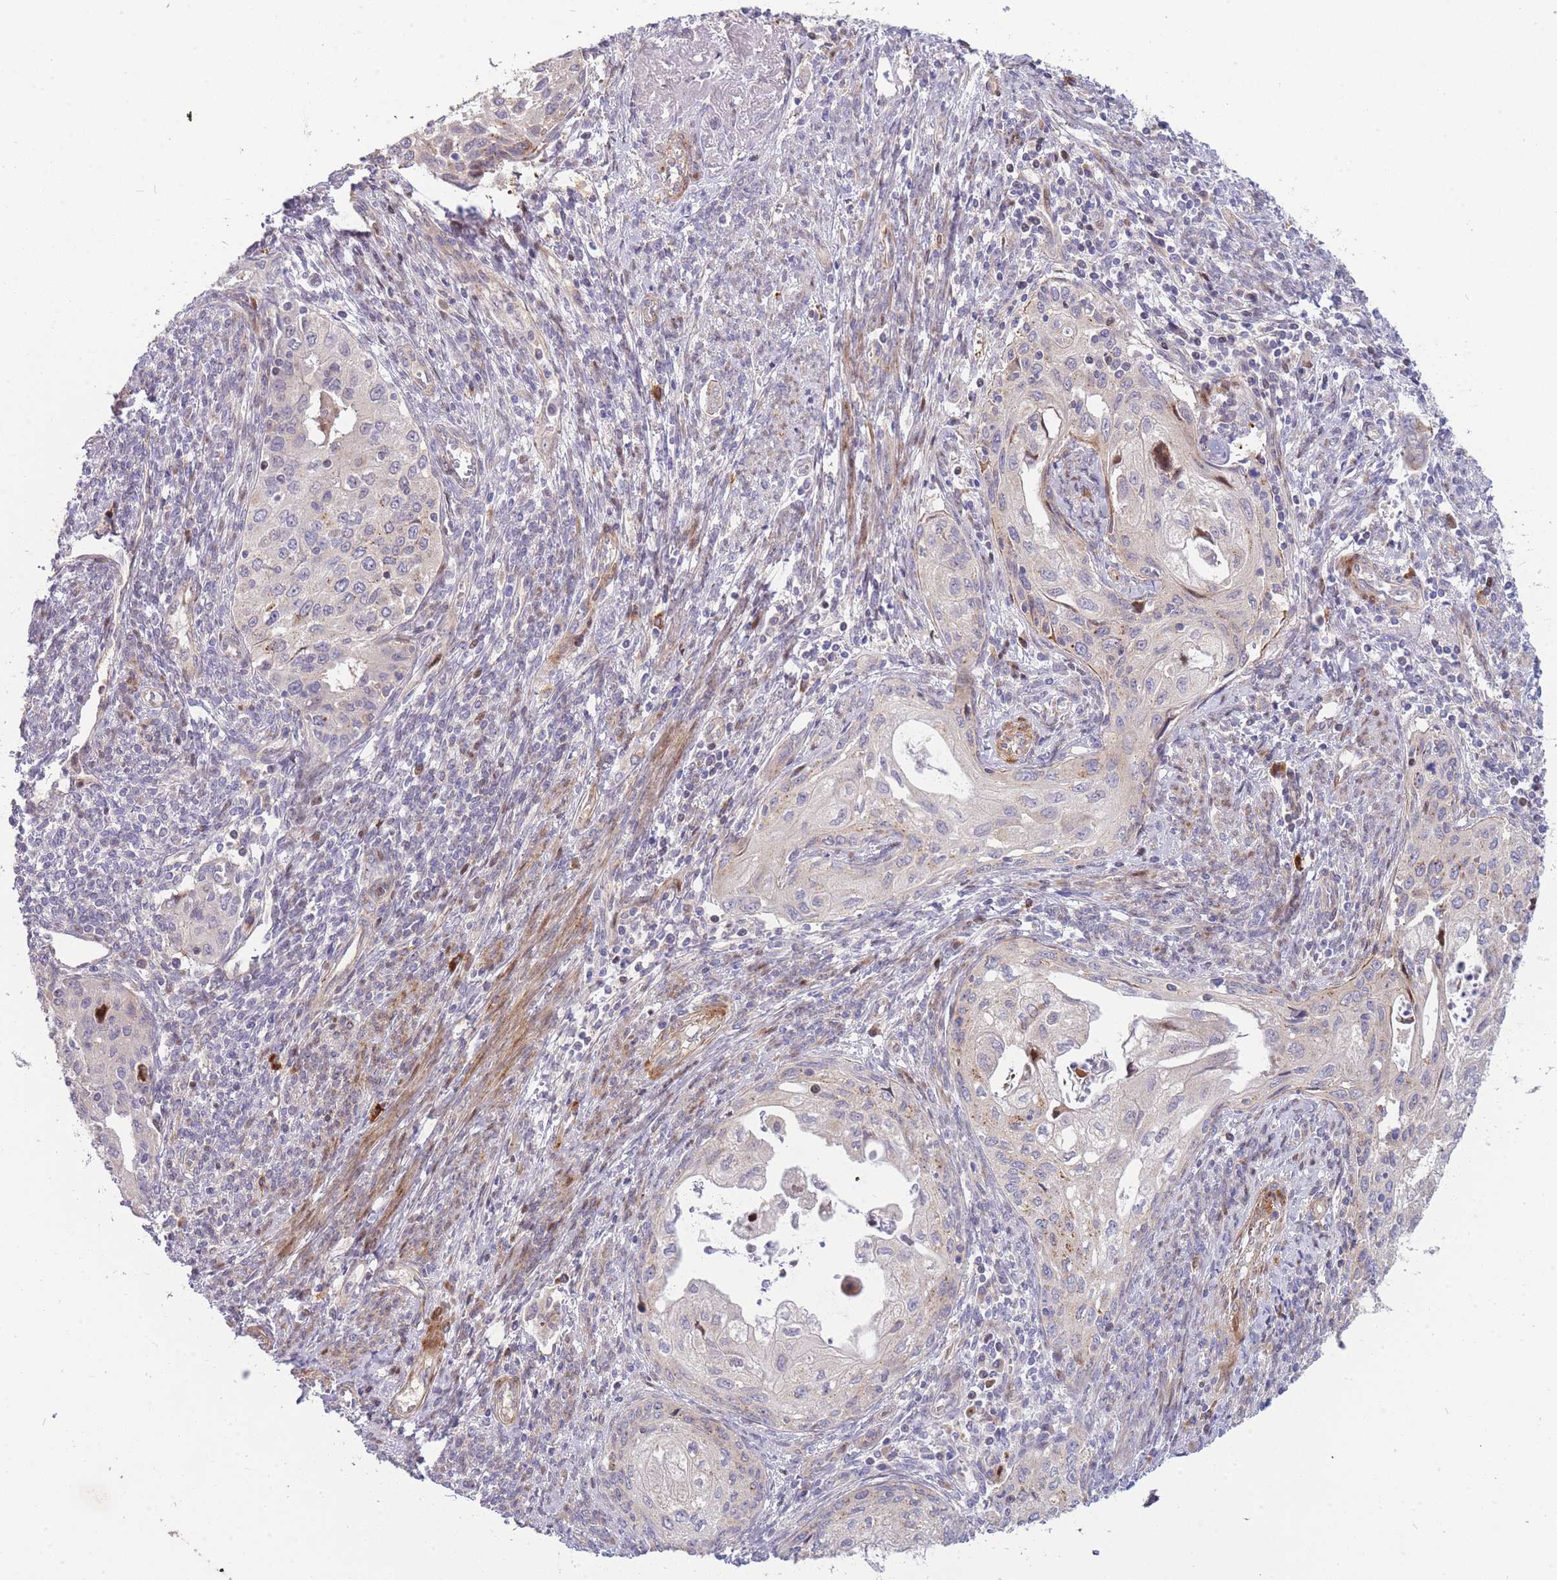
{"staining": {"intensity": "moderate", "quantity": "<25%", "location": "cytoplasmic/membranous"}, "tissue": "cervical cancer", "cell_type": "Tumor cells", "image_type": "cancer", "snomed": [{"axis": "morphology", "description": "Squamous cell carcinoma, NOS"}, {"axis": "topography", "description": "Cervix"}], "caption": "Immunohistochemistry (IHC) (DAB) staining of cervical squamous cell carcinoma exhibits moderate cytoplasmic/membranous protein staining in approximately <25% of tumor cells.", "gene": "ATP5MC2", "patient": {"sex": "female", "age": 67}}